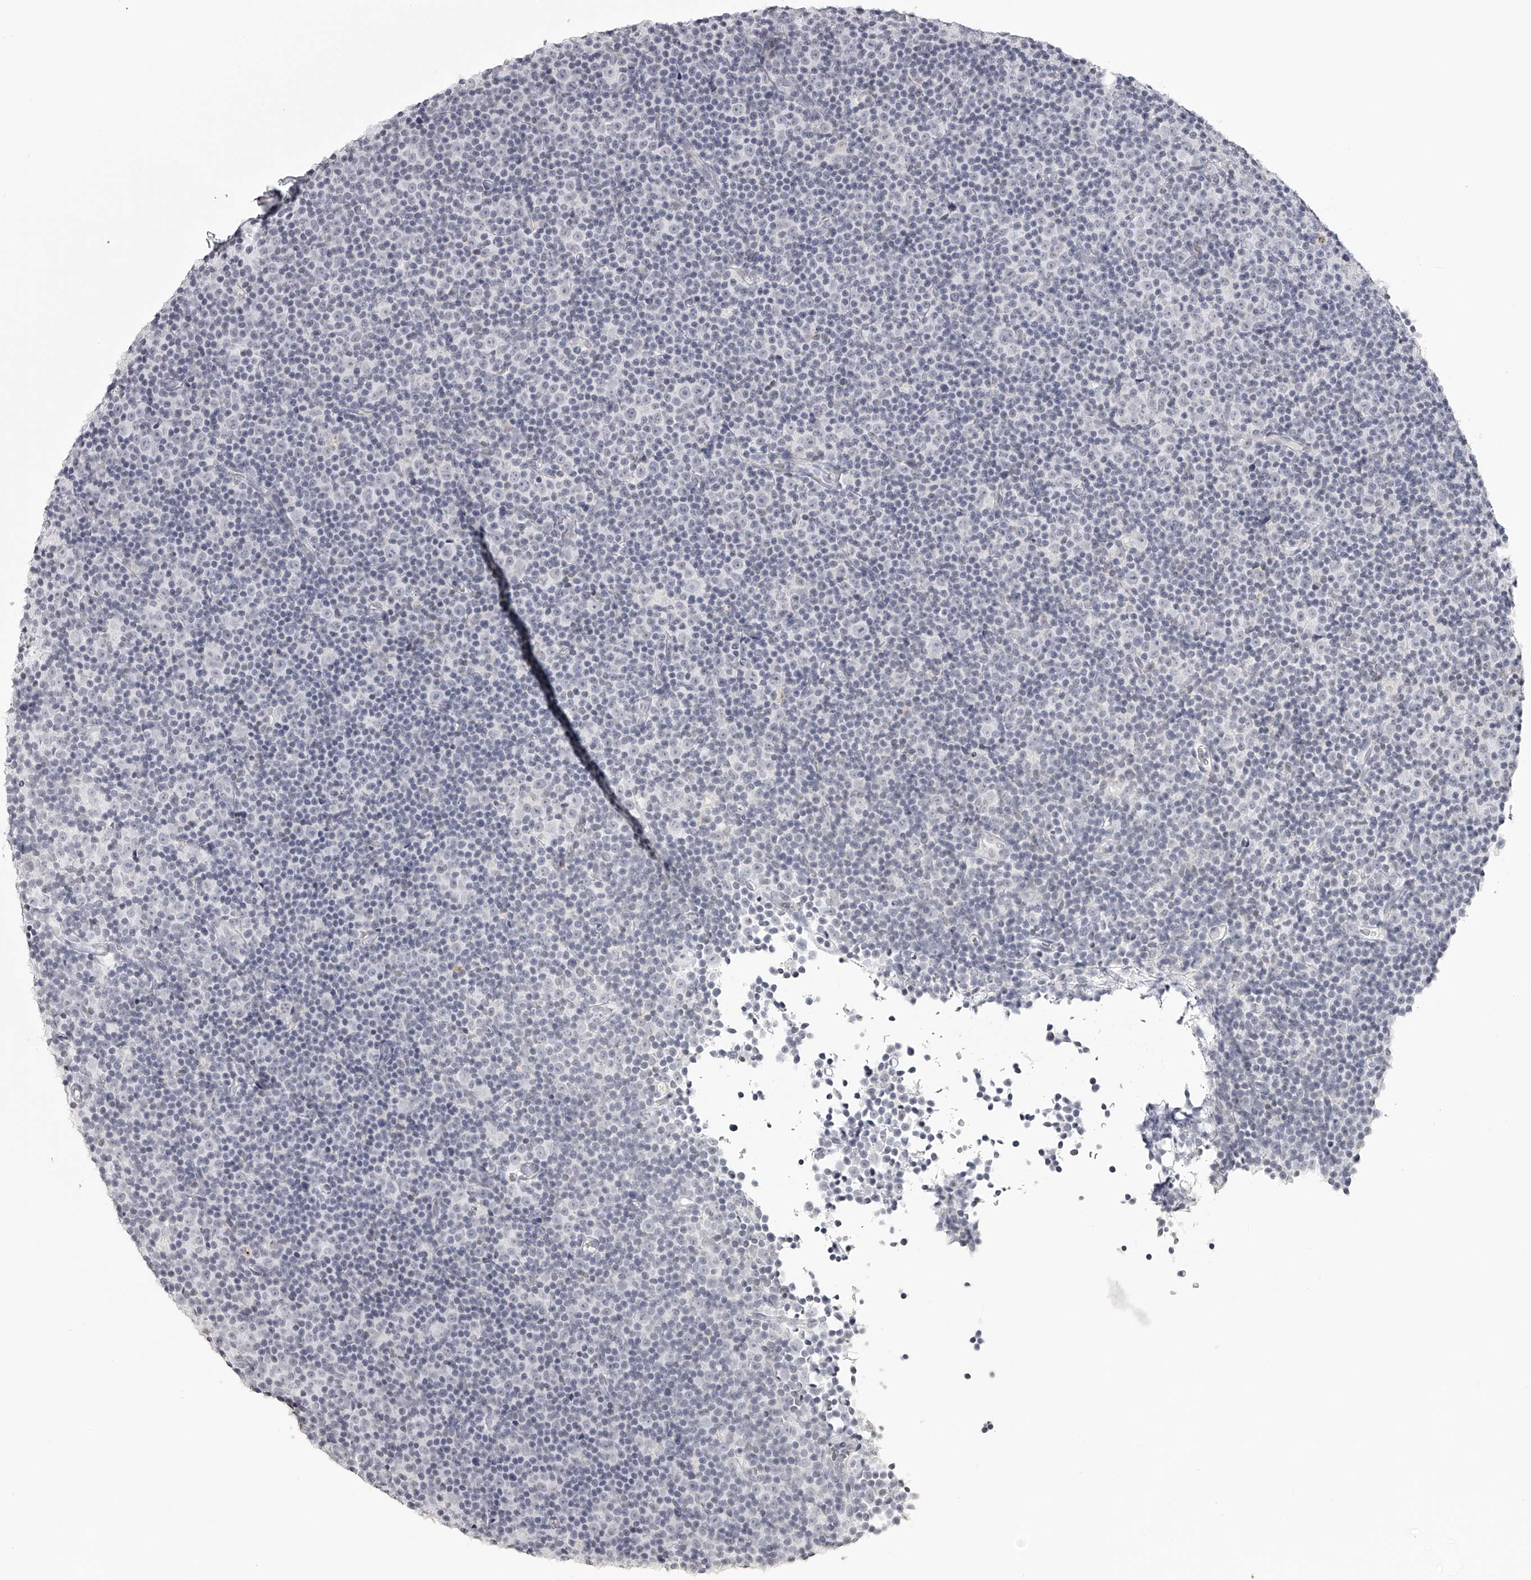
{"staining": {"intensity": "negative", "quantity": "none", "location": "none"}, "tissue": "lymphoma", "cell_type": "Tumor cells", "image_type": "cancer", "snomed": [{"axis": "morphology", "description": "Malignant lymphoma, non-Hodgkin's type, Low grade"}, {"axis": "topography", "description": "Lymph node"}], "caption": "A photomicrograph of human lymphoma is negative for staining in tumor cells.", "gene": "SEC11C", "patient": {"sex": "female", "age": 67}}